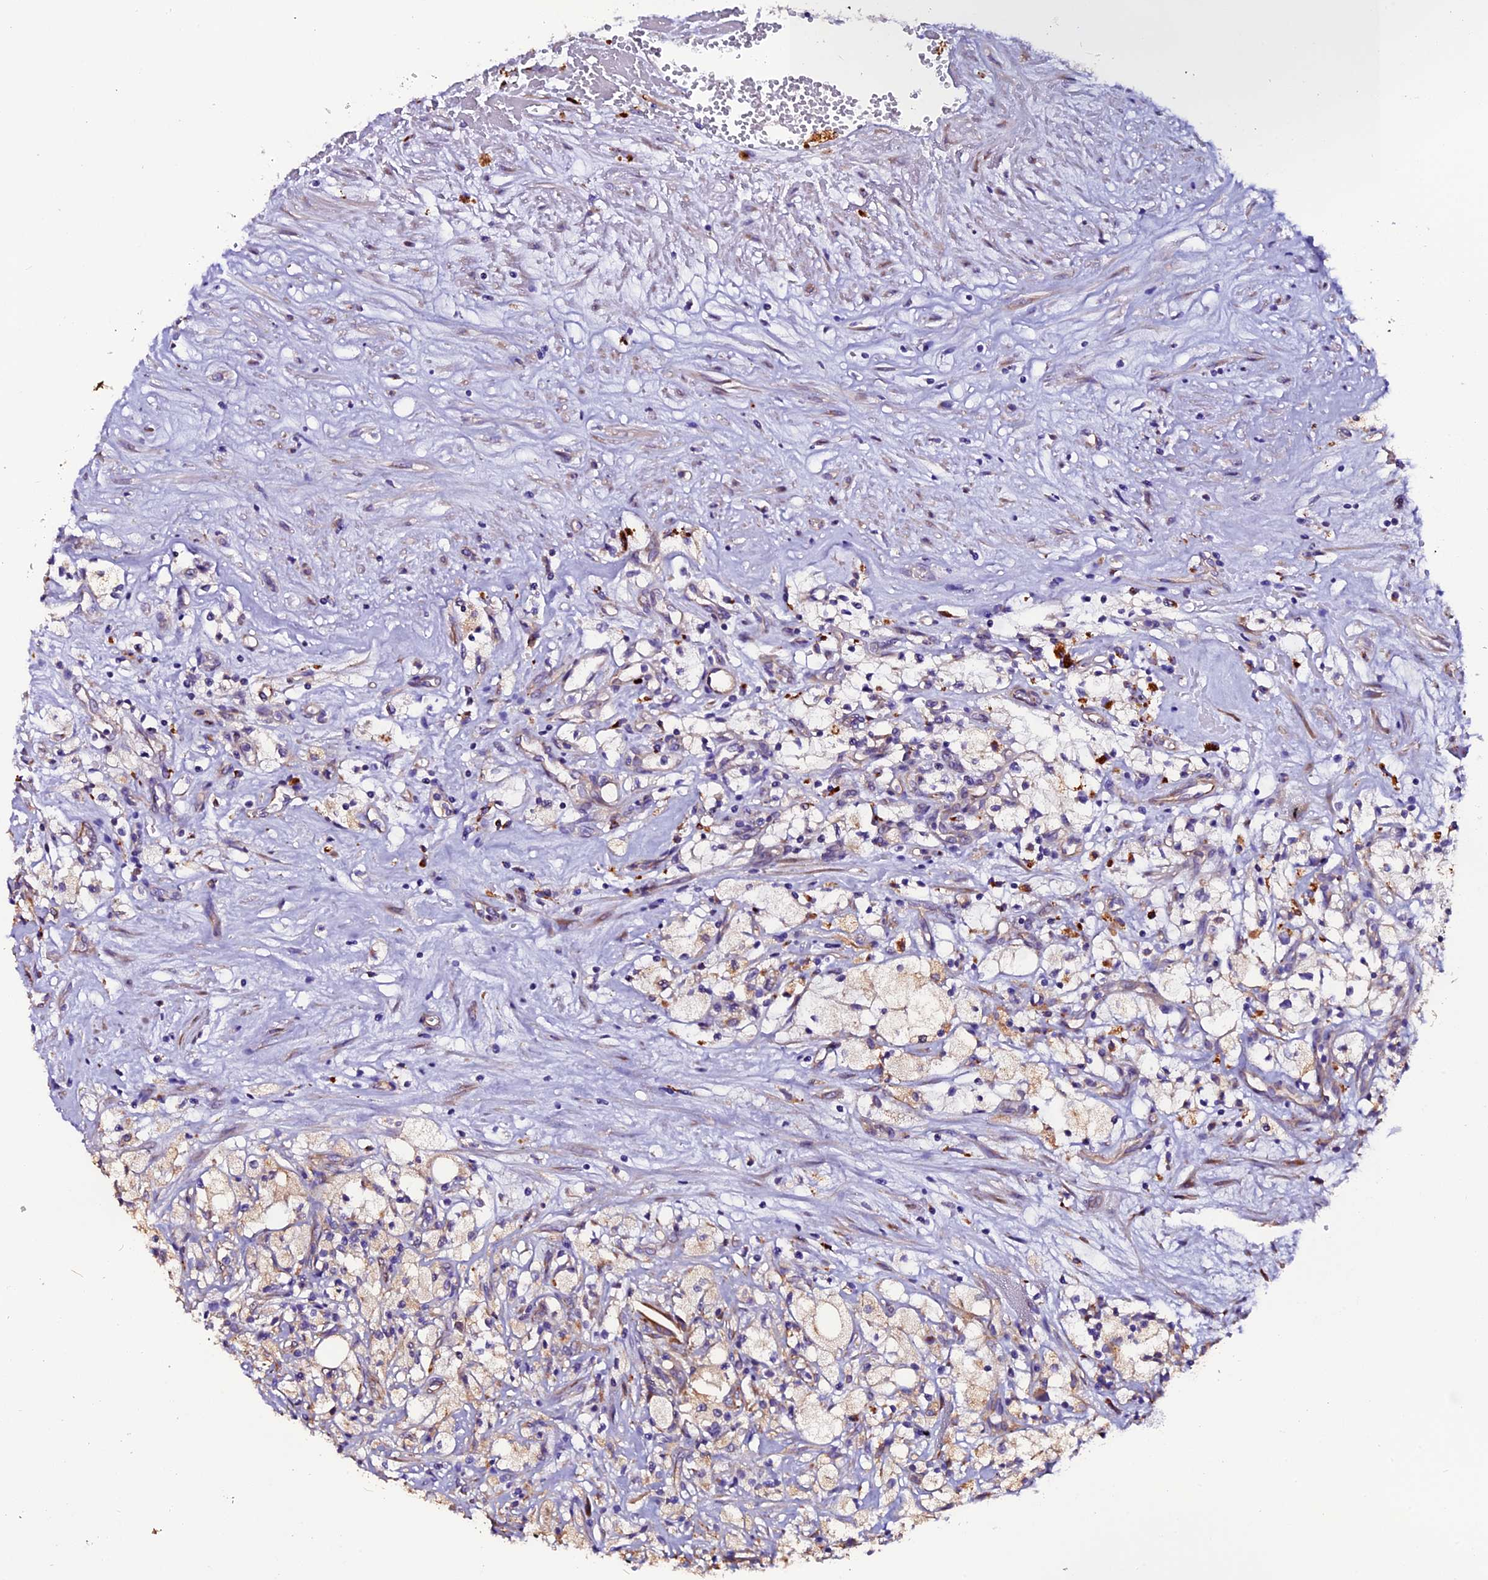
{"staining": {"intensity": "weak", "quantity": "<25%", "location": "cytoplasmic/membranous"}, "tissue": "renal cancer", "cell_type": "Tumor cells", "image_type": "cancer", "snomed": [{"axis": "morphology", "description": "Adenocarcinoma, NOS"}, {"axis": "topography", "description": "Kidney"}], "caption": "DAB (3,3'-diaminobenzidine) immunohistochemical staining of renal adenocarcinoma exhibits no significant expression in tumor cells. Brightfield microscopy of immunohistochemistry stained with DAB (3,3'-diaminobenzidine) (brown) and hematoxylin (blue), captured at high magnification.", "gene": "CLN5", "patient": {"sex": "male", "age": 59}}